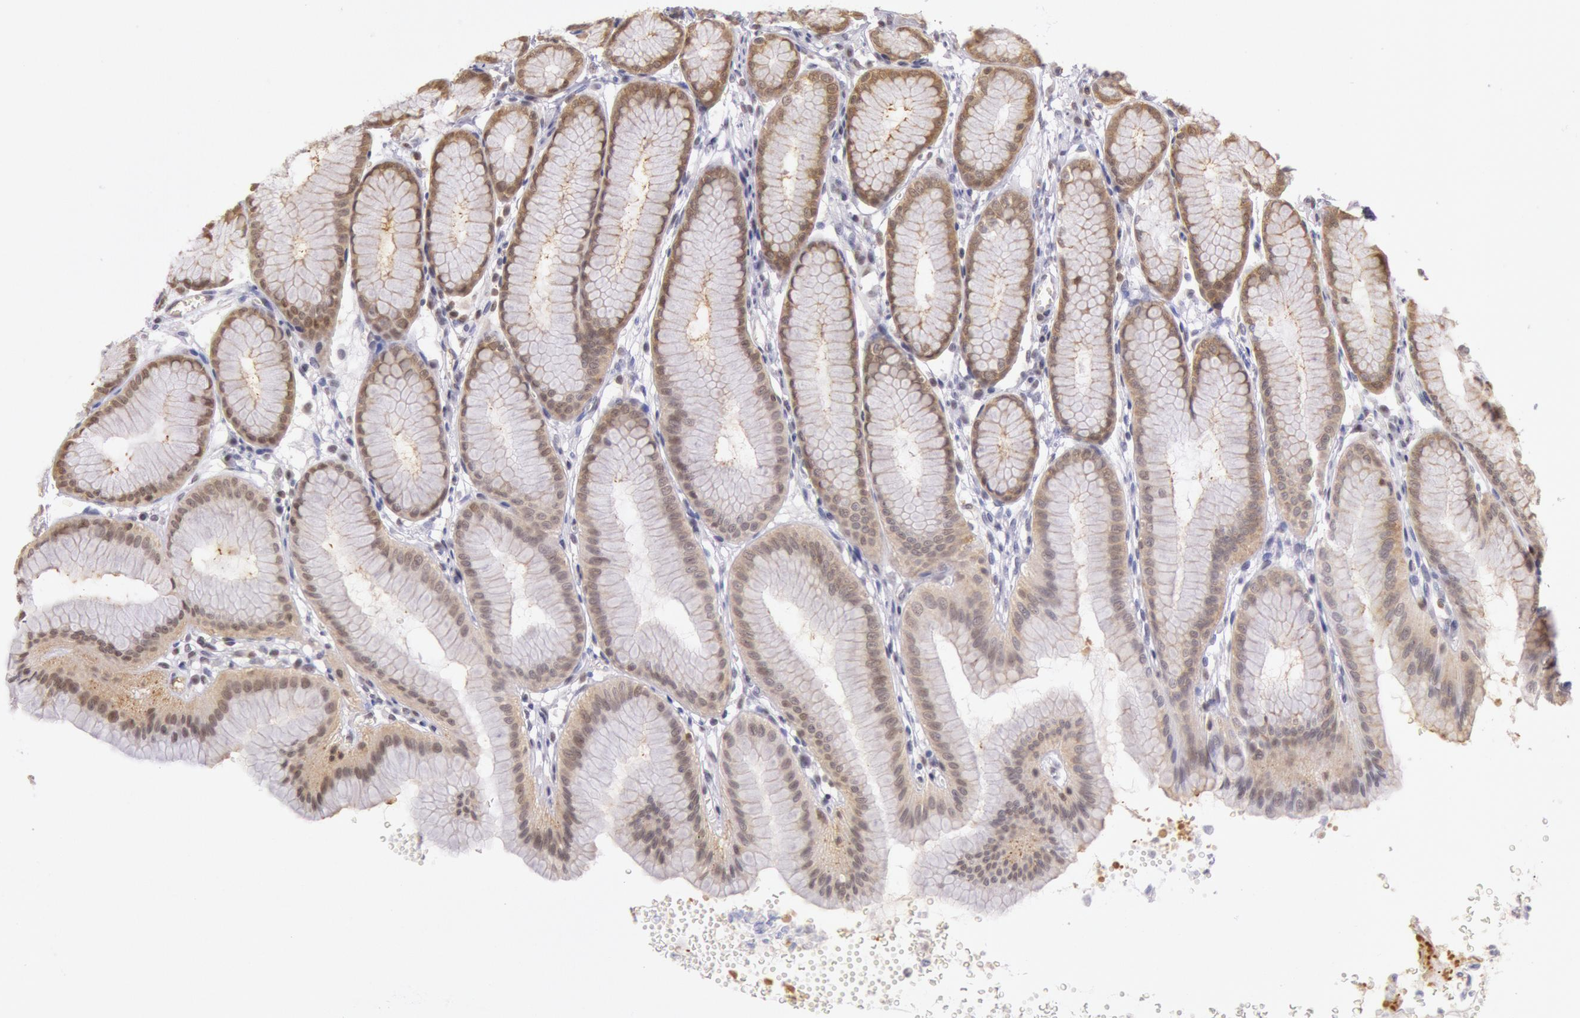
{"staining": {"intensity": "moderate", "quantity": "25%-75%", "location": "cytoplasmic/membranous,nuclear"}, "tissue": "stomach", "cell_type": "Glandular cells", "image_type": "normal", "snomed": [{"axis": "morphology", "description": "Normal tissue, NOS"}, {"axis": "topography", "description": "Stomach"}], "caption": "The micrograph reveals immunohistochemical staining of benign stomach. There is moderate cytoplasmic/membranous,nuclear expression is present in approximately 25%-75% of glandular cells.", "gene": "HIF1A", "patient": {"sex": "male", "age": 42}}